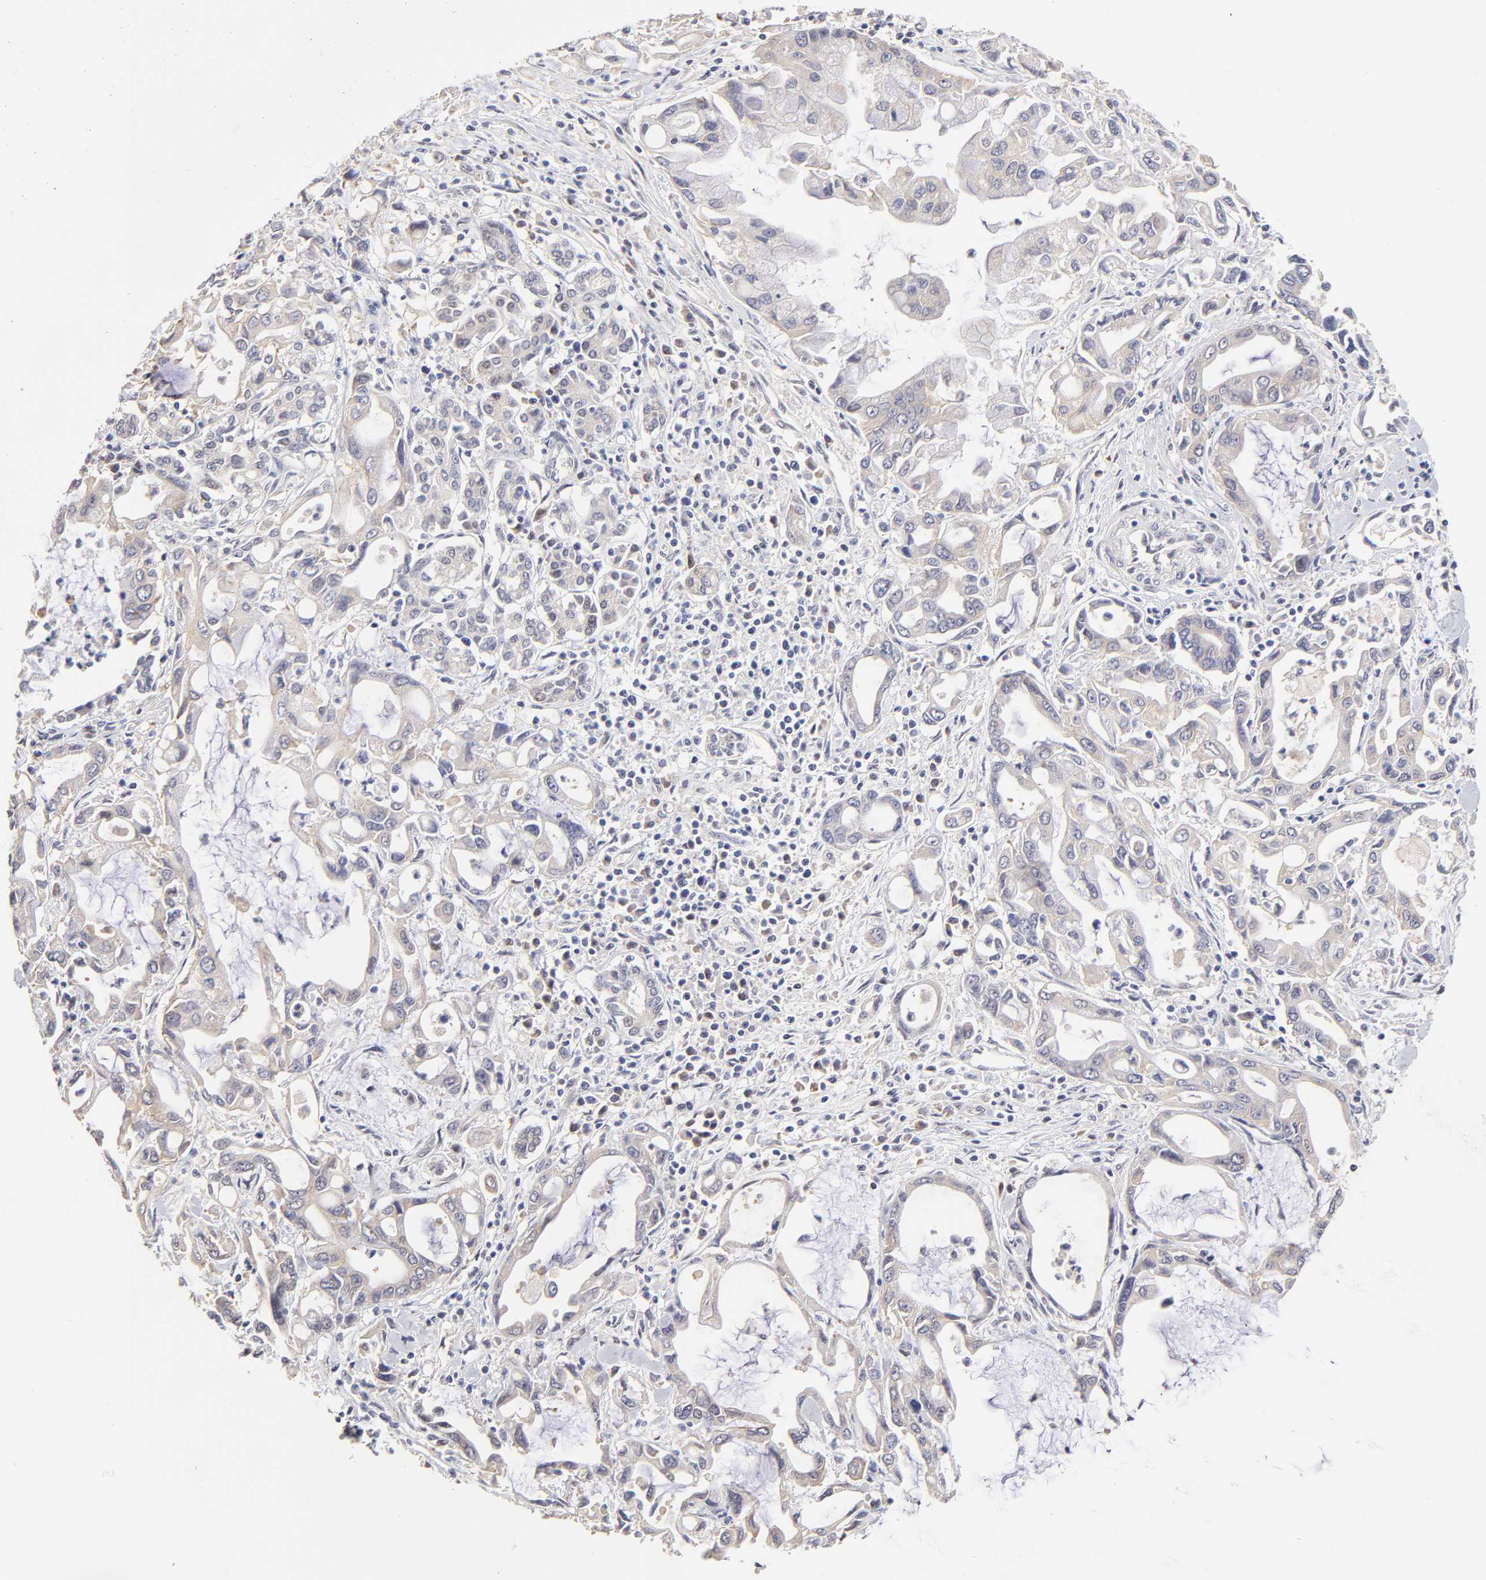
{"staining": {"intensity": "weak", "quantity": "25%-75%", "location": "cytoplasmic/membranous"}, "tissue": "pancreatic cancer", "cell_type": "Tumor cells", "image_type": "cancer", "snomed": [{"axis": "morphology", "description": "Adenocarcinoma, NOS"}, {"axis": "topography", "description": "Pancreas"}], "caption": "Immunohistochemical staining of human adenocarcinoma (pancreatic) shows low levels of weak cytoplasmic/membranous protein positivity in approximately 25%-75% of tumor cells.", "gene": "ZNF10", "patient": {"sex": "female", "age": 57}}